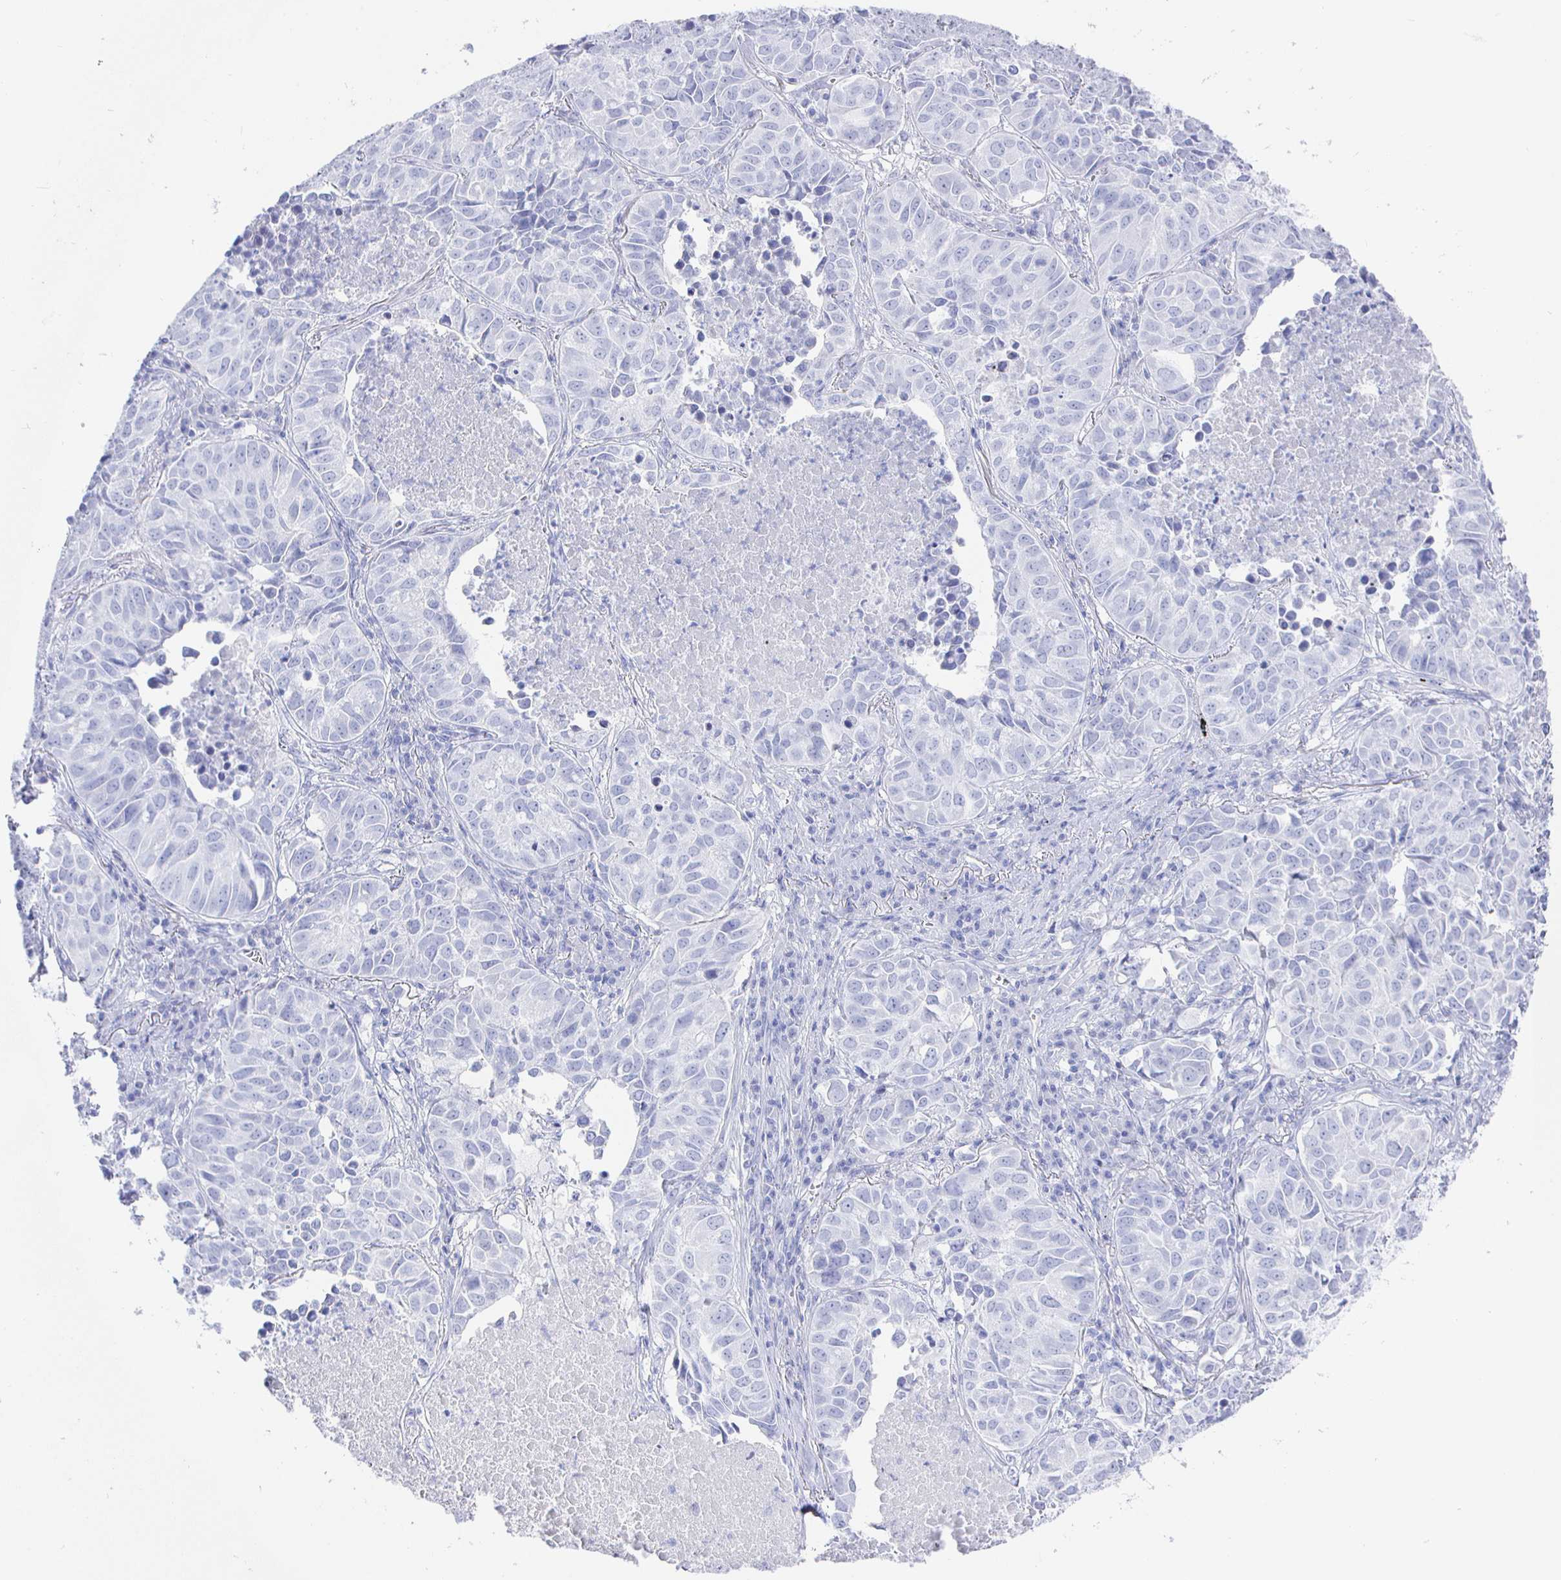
{"staining": {"intensity": "negative", "quantity": "none", "location": "none"}, "tissue": "lung cancer", "cell_type": "Tumor cells", "image_type": "cancer", "snomed": [{"axis": "morphology", "description": "Adenocarcinoma, NOS"}, {"axis": "topography", "description": "Lung"}], "caption": "IHC of human adenocarcinoma (lung) exhibits no positivity in tumor cells.", "gene": "CLCA1", "patient": {"sex": "female", "age": 50}}